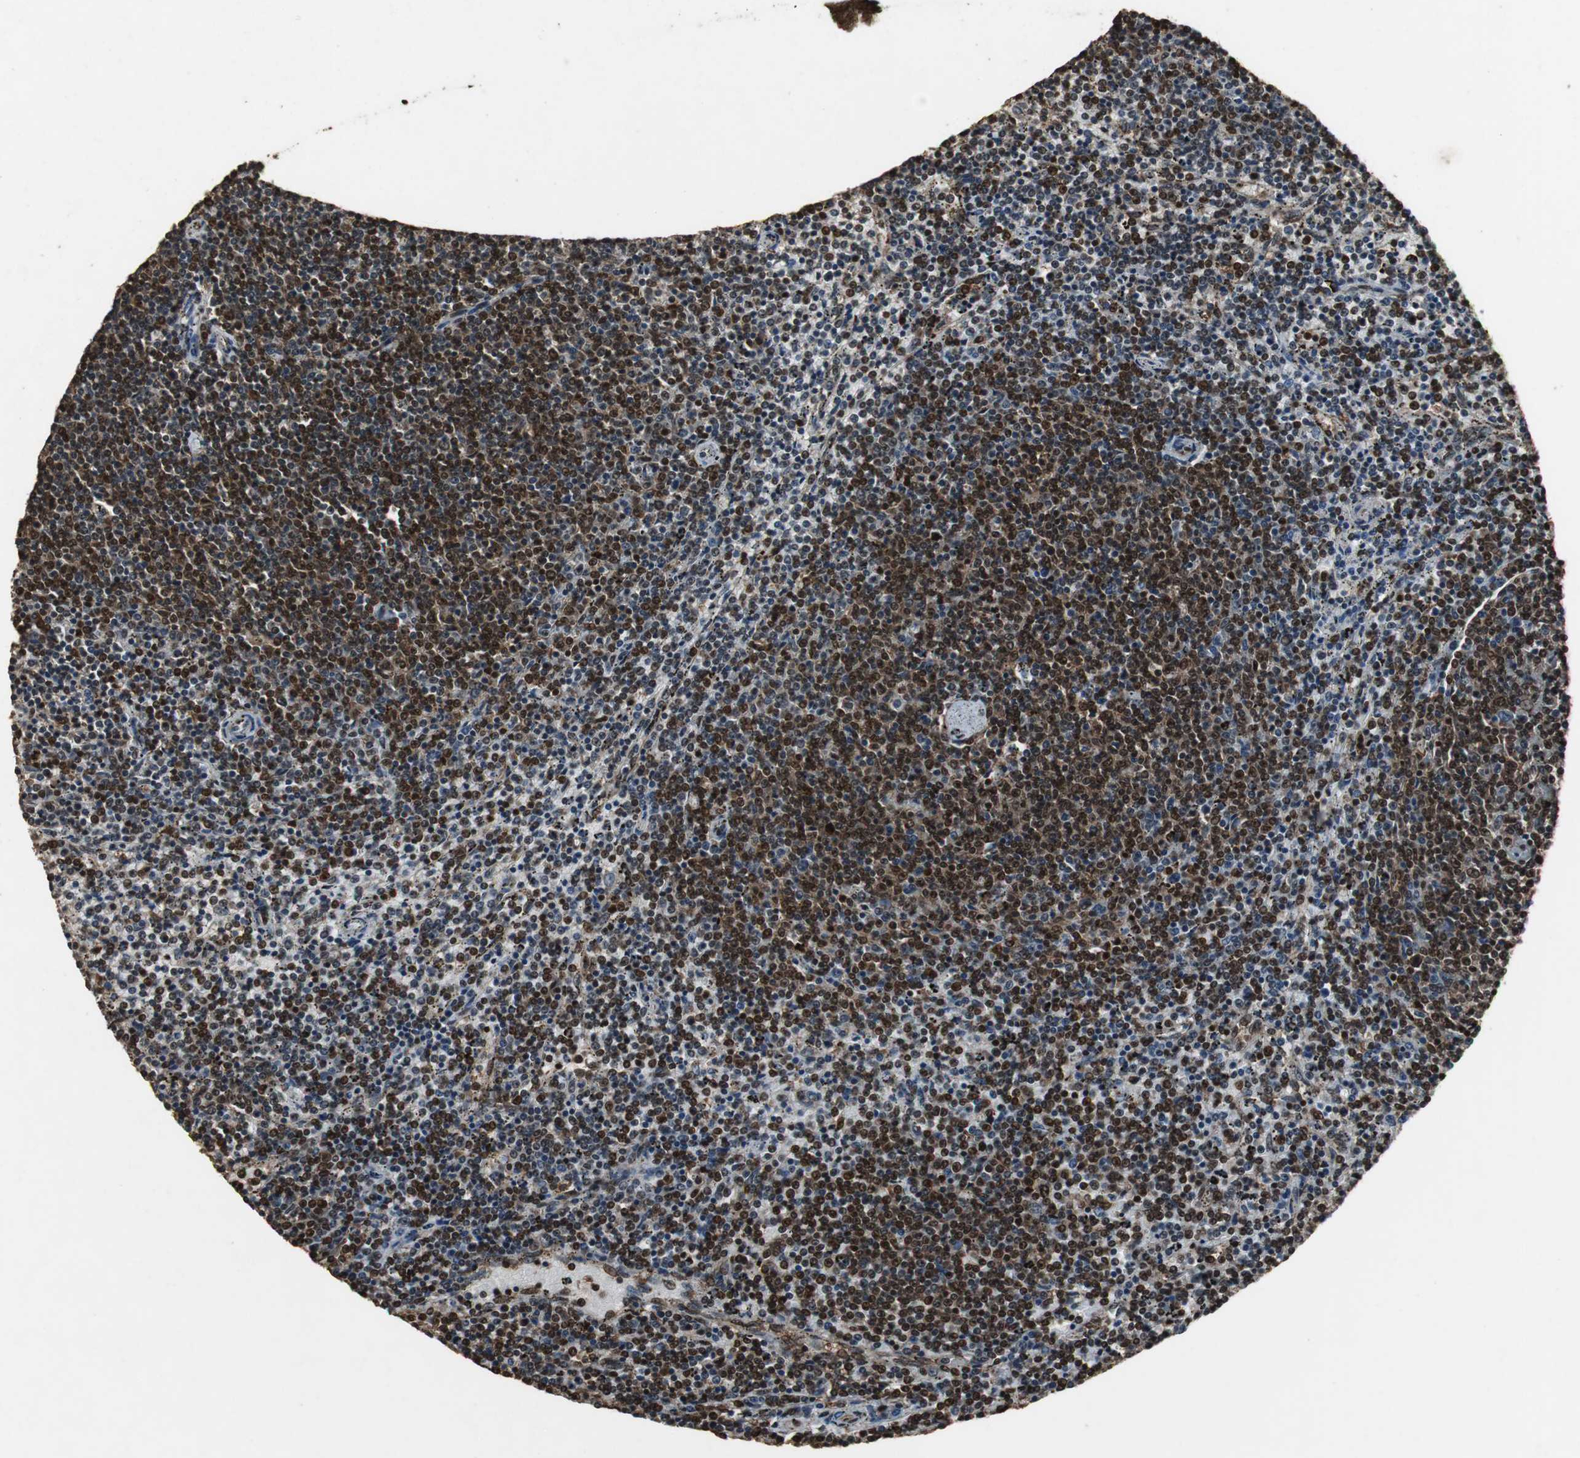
{"staining": {"intensity": "strong", "quantity": "25%-75%", "location": "nuclear"}, "tissue": "lymphoma", "cell_type": "Tumor cells", "image_type": "cancer", "snomed": [{"axis": "morphology", "description": "Malignant lymphoma, non-Hodgkin's type, Low grade"}, {"axis": "topography", "description": "Spleen"}], "caption": "The micrograph reveals immunohistochemical staining of lymphoma. There is strong nuclear expression is seen in about 25%-75% of tumor cells. The staining was performed using DAB, with brown indicating positive protein expression. Nuclei are stained blue with hematoxylin.", "gene": "ZNF18", "patient": {"sex": "female", "age": 50}}